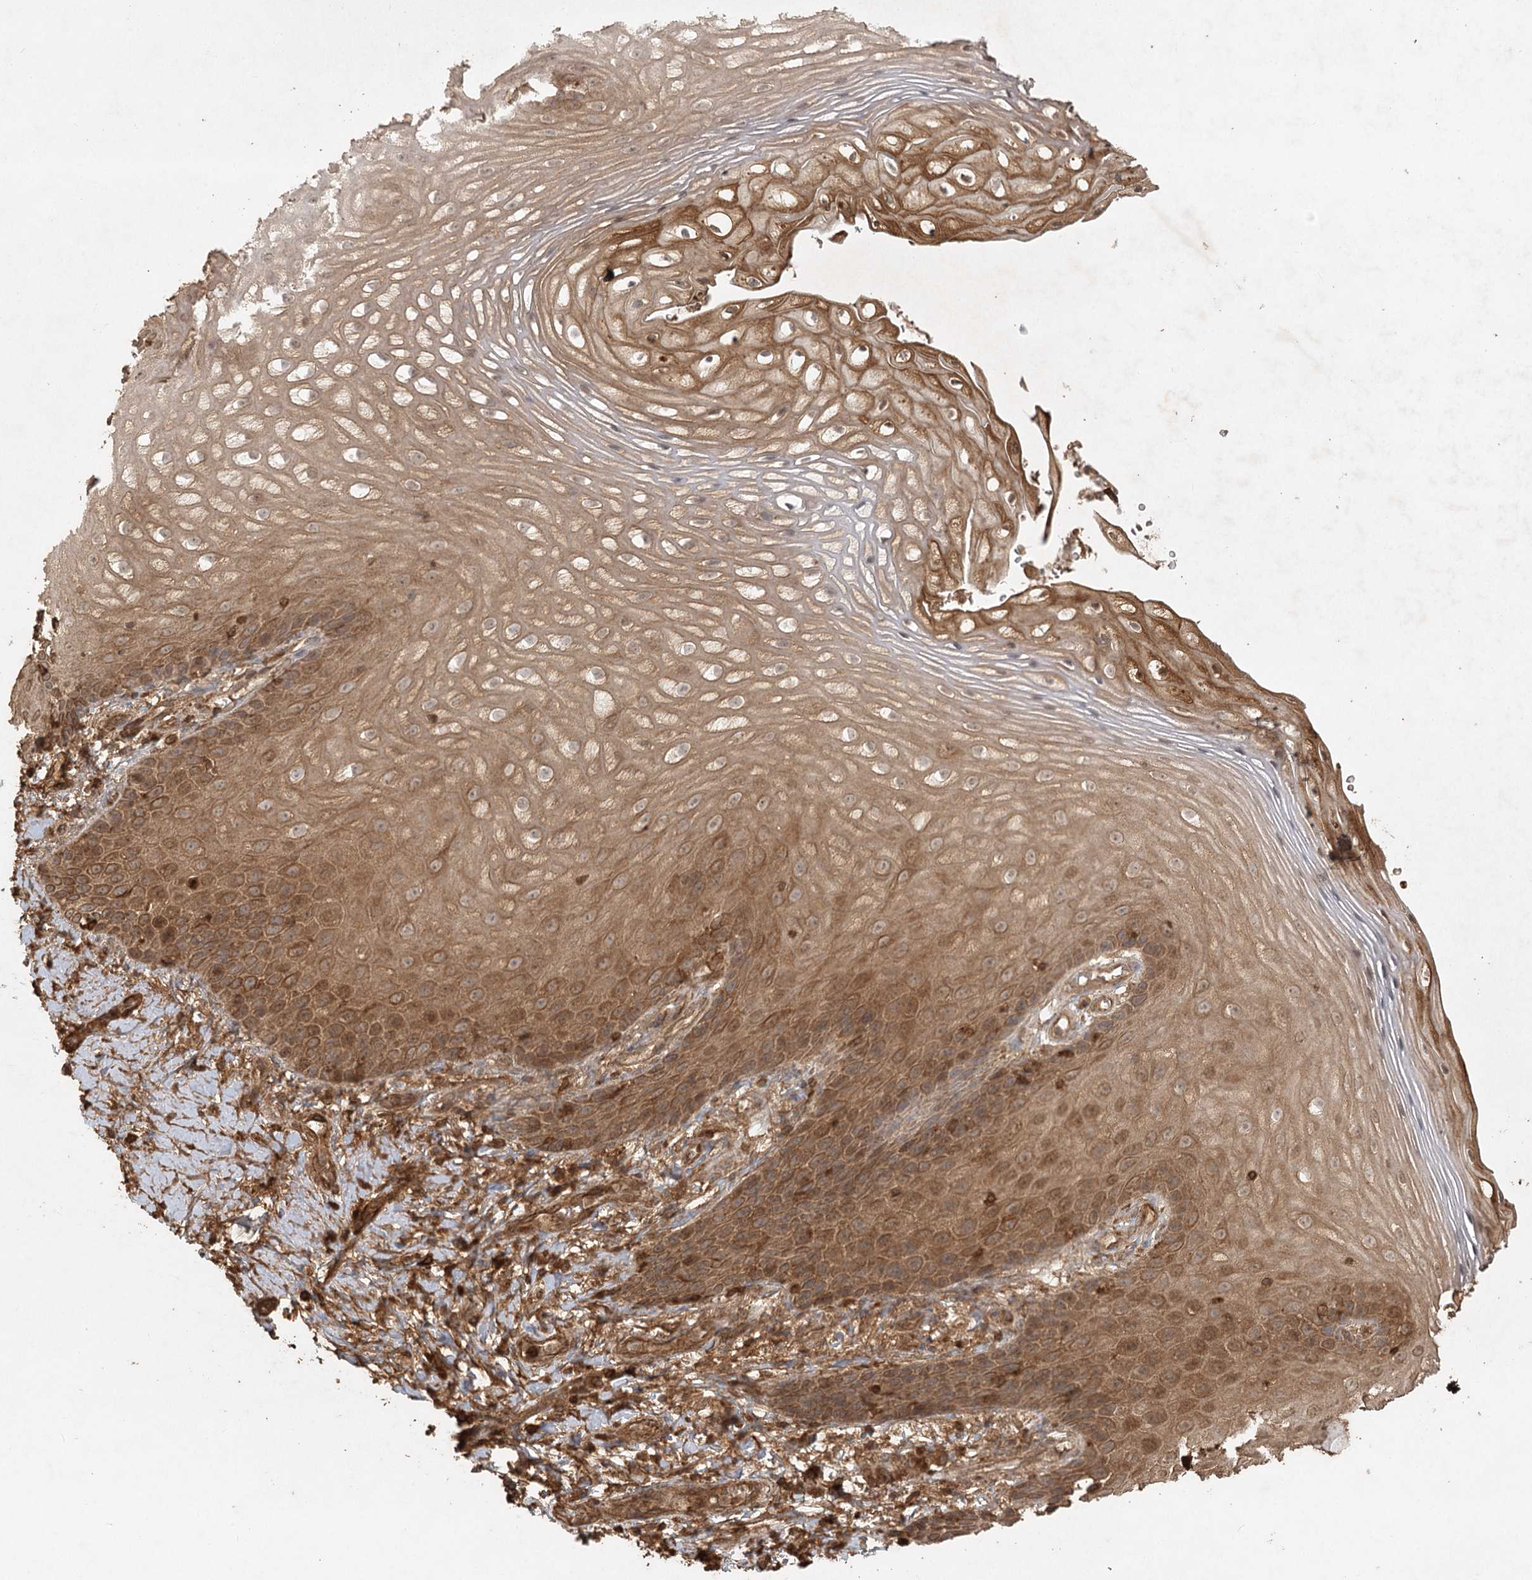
{"staining": {"intensity": "moderate", "quantity": ">75%", "location": "cytoplasmic/membranous"}, "tissue": "vagina", "cell_type": "Squamous epithelial cells", "image_type": "normal", "snomed": [{"axis": "morphology", "description": "Normal tissue, NOS"}, {"axis": "topography", "description": "Vagina"}], "caption": "Moderate cytoplasmic/membranous protein expression is present in approximately >75% of squamous epithelial cells in vagina. The staining is performed using DAB (3,3'-diaminobenzidine) brown chromogen to label protein expression. The nuclei are counter-stained blue using hematoxylin.", "gene": "ARL13A", "patient": {"sex": "female", "age": 60}}